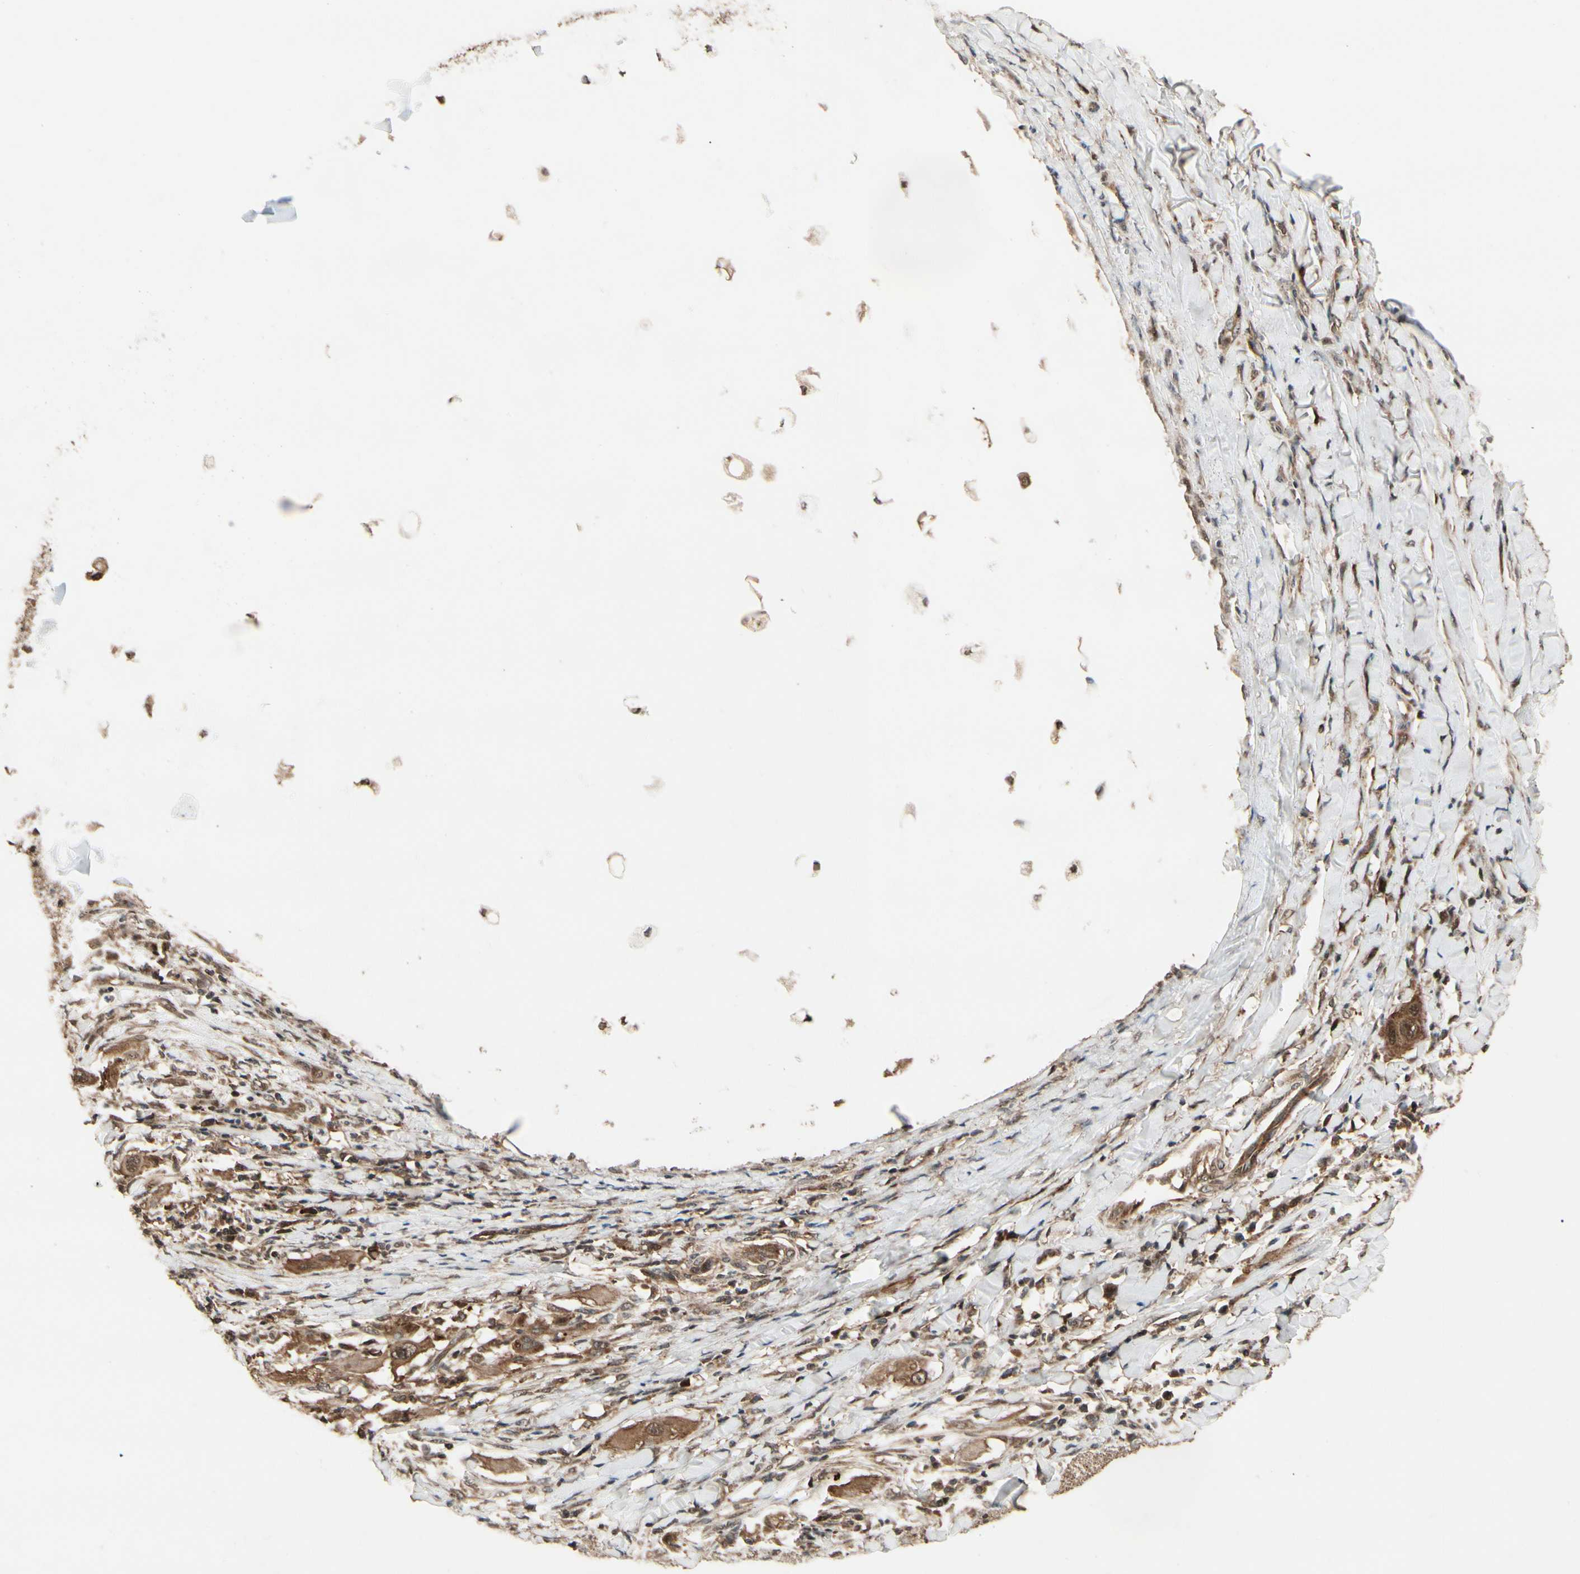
{"staining": {"intensity": "weak", "quantity": "25%-75%", "location": "cytoplasmic/membranous,nuclear"}, "tissue": "lung cancer", "cell_type": "Tumor cells", "image_type": "cancer", "snomed": [{"axis": "morphology", "description": "Squamous cell carcinoma, NOS"}, {"axis": "topography", "description": "Lung"}], "caption": "Immunohistochemistry of human lung cancer (squamous cell carcinoma) exhibits low levels of weak cytoplasmic/membranous and nuclear positivity in about 25%-75% of tumor cells.", "gene": "CSF1R", "patient": {"sex": "female", "age": 47}}